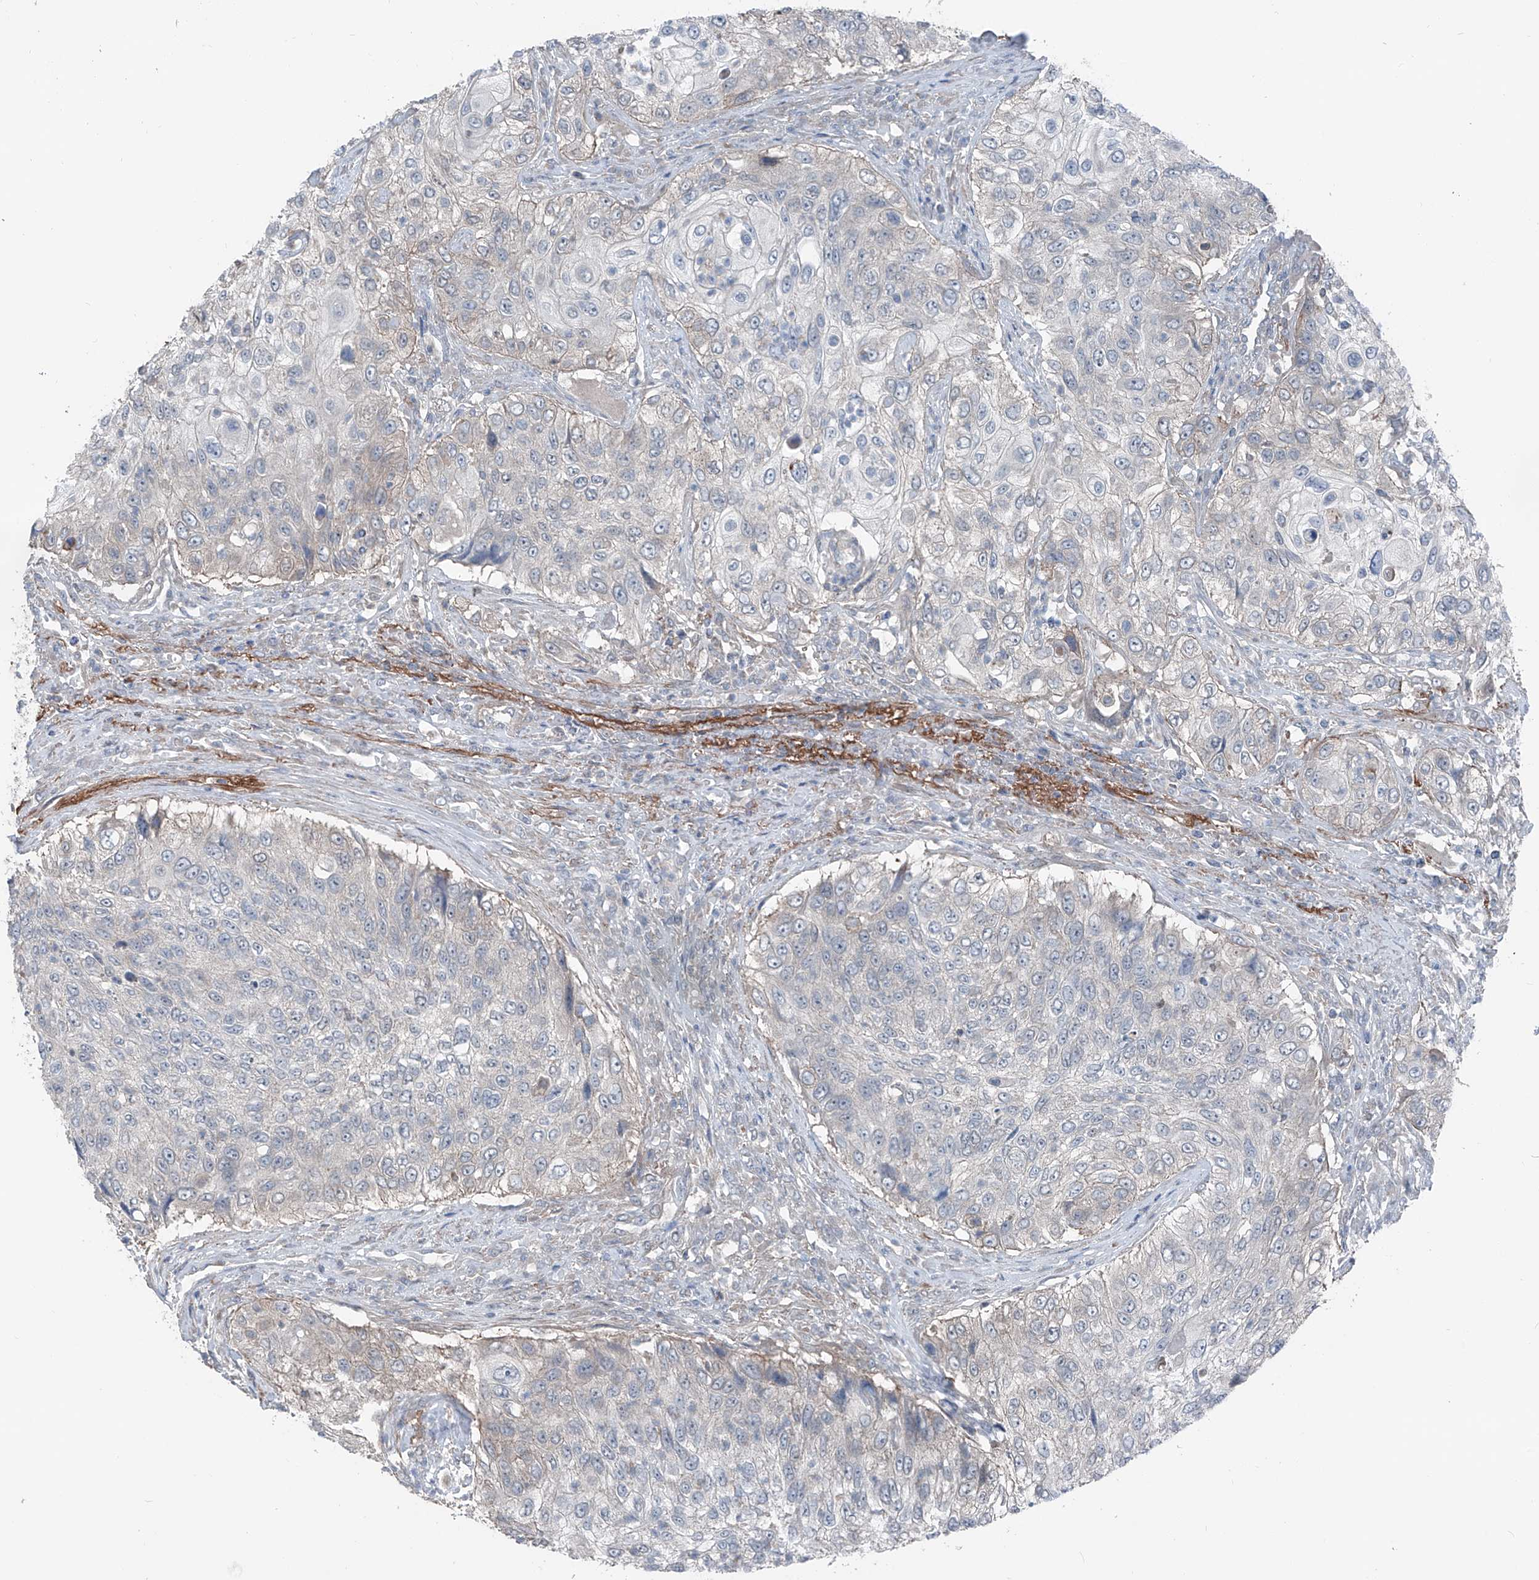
{"staining": {"intensity": "negative", "quantity": "none", "location": "none"}, "tissue": "urothelial cancer", "cell_type": "Tumor cells", "image_type": "cancer", "snomed": [{"axis": "morphology", "description": "Urothelial carcinoma, High grade"}, {"axis": "topography", "description": "Urinary bladder"}], "caption": "DAB (3,3'-diaminobenzidine) immunohistochemical staining of urothelial cancer displays no significant positivity in tumor cells.", "gene": "HSPB11", "patient": {"sex": "female", "age": 60}}